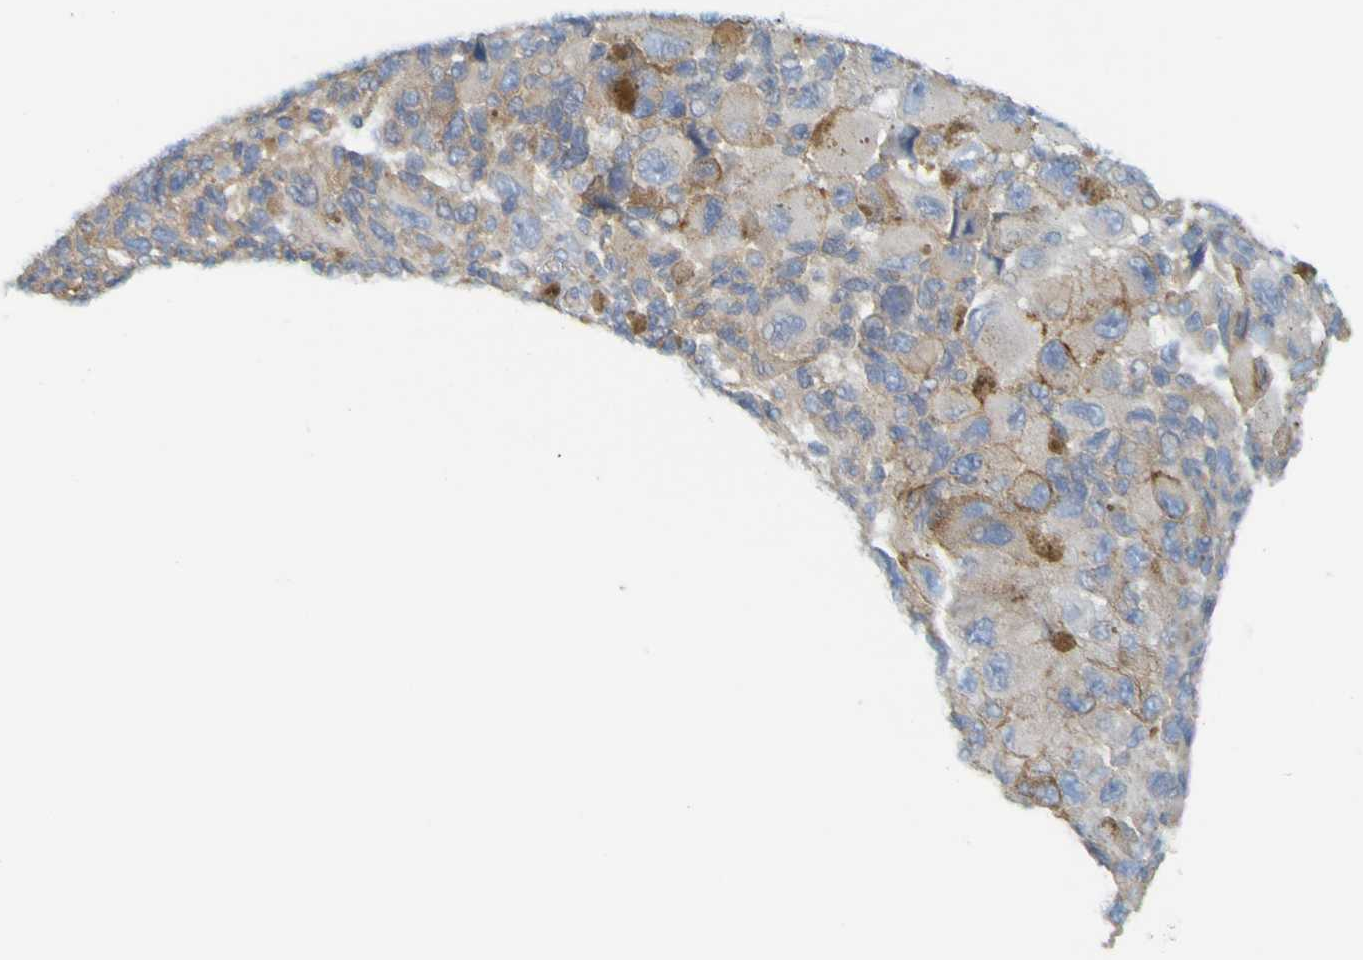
{"staining": {"intensity": "weak", "quantity": ">75%", "location": "cytoplasmic/membranous"}, "tissue": "melanoma", "cell_type": "Tumor cells", "image_type": "cancer", "snomed": [{"axis": "morphology", "description": "Malignant melanoma, NOS"}, {"axis": "topography", "description": "Skin"}], "caption": "Weak cytoplasmic/membranous staining is present in approximately >75% of tumor cells in malignant melanoma.", "gene": "APPL1", "patient": {"sex": "female", "age": 73}}